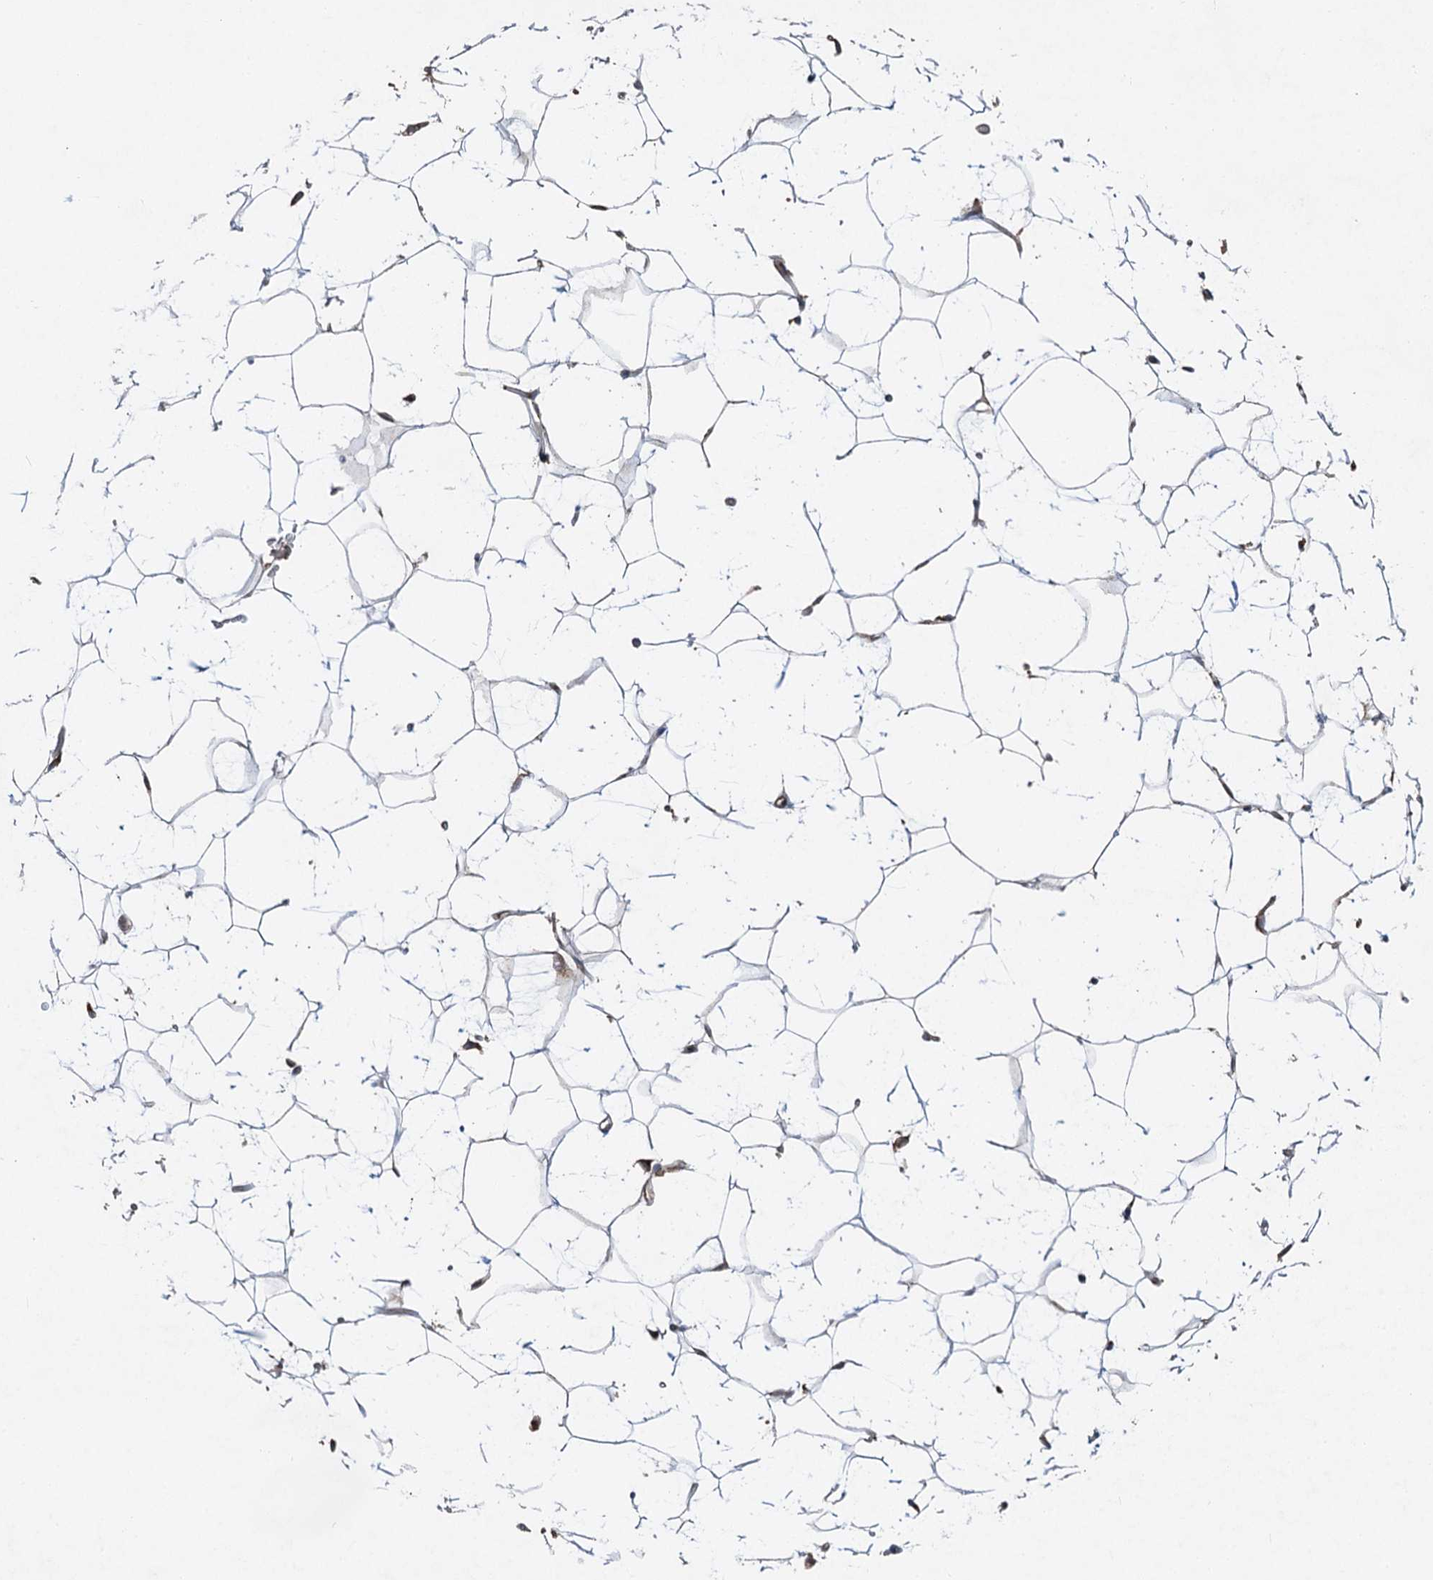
{"staining": {"intensity": "weak", "quantity": ">75%", "location": "cytoplasmic/membranous"}, "tissue": "adipose tissue", "cell_type": "Adipocytes", "image_type": "normal", "snomed": [{"axis": "morphology", "description": "Normal tissue, NOS"}, {"axis": "topography", "description": "Breast"}], "caption": "Immunohistochemical staining of unremarkable human adipose tissue displays low levels of weak cytoplasmic/membranous staining in about >75% of adipocytes. (IHC, brightfield microscopy, high magnification).", "gene": "ANKRD26", "patient": {"sex": "female", "age": 26}}